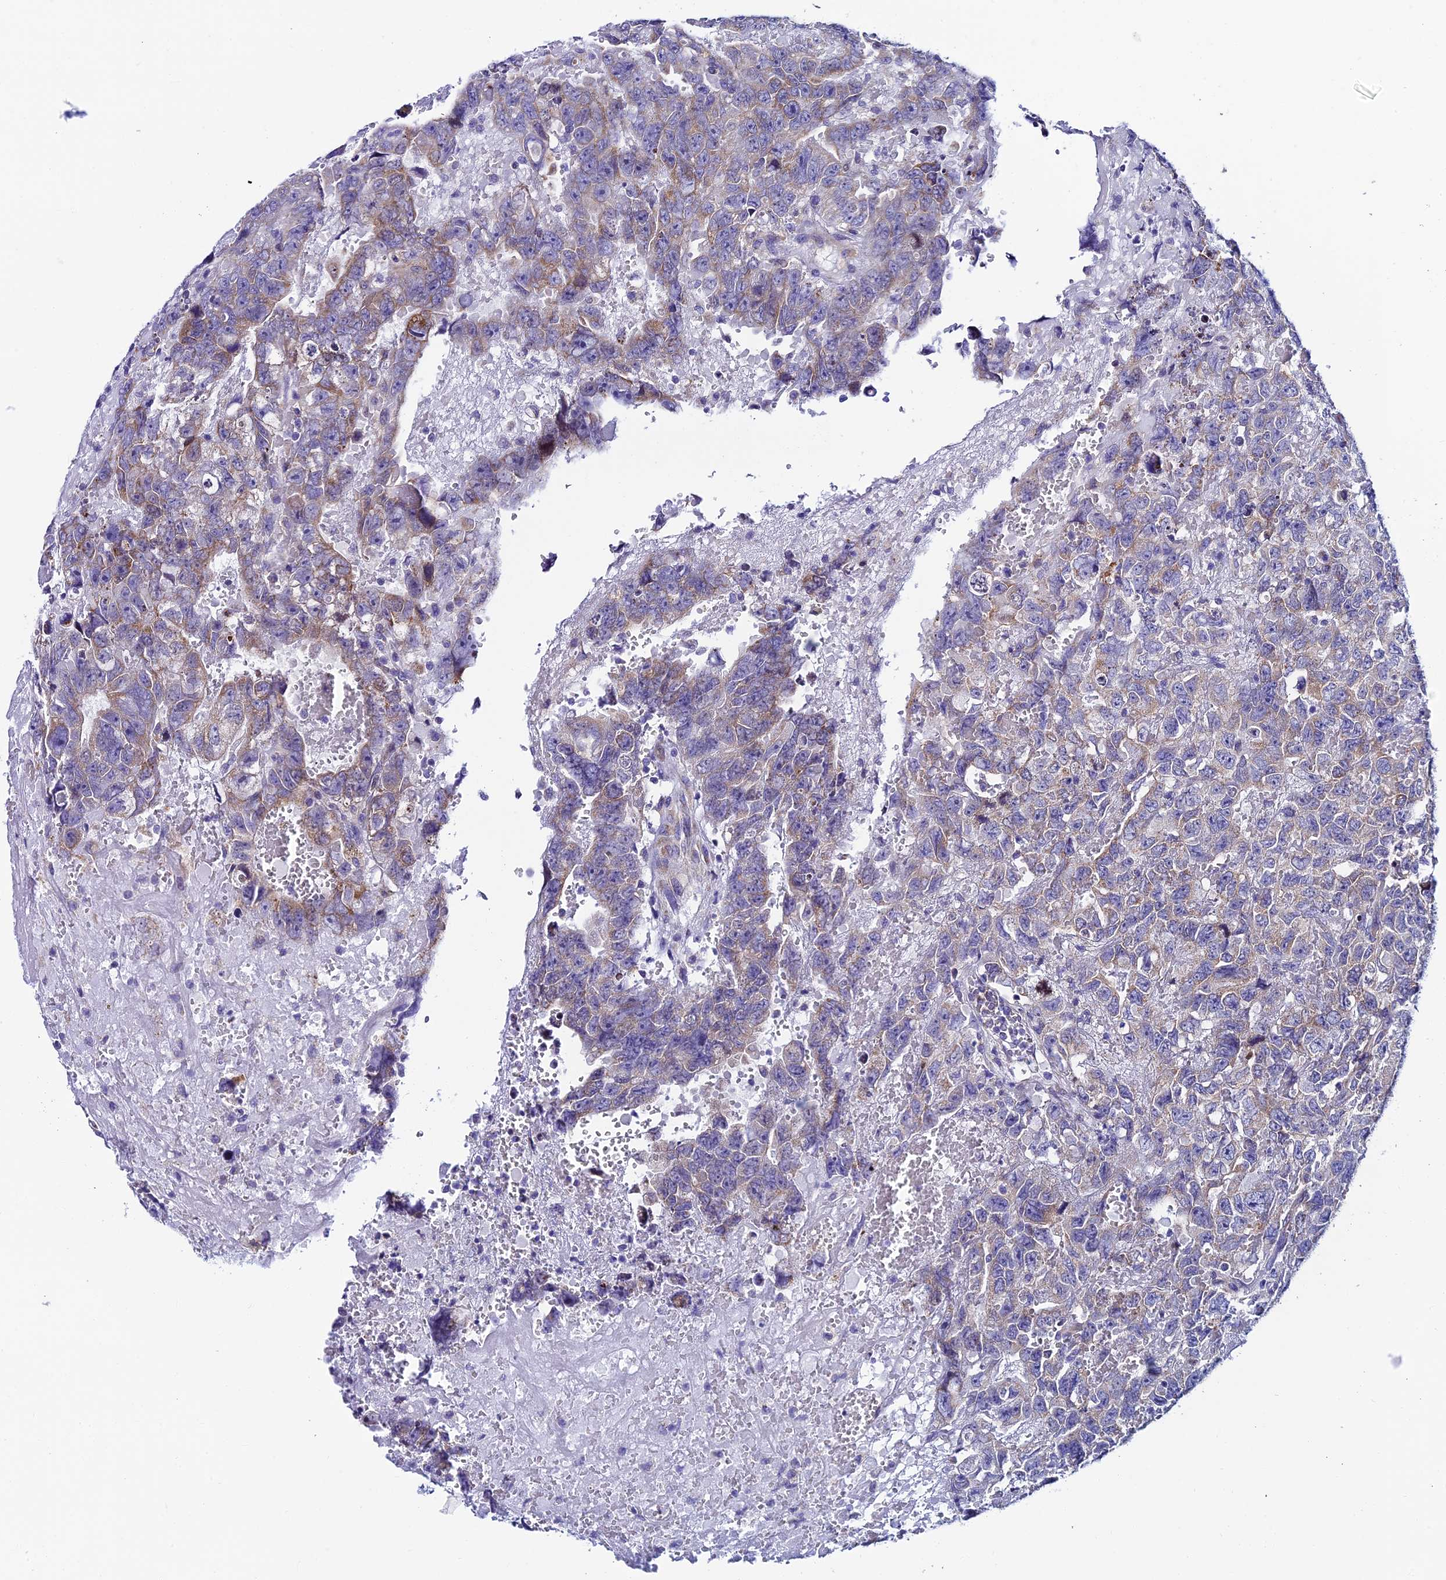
{"staining": {"intensity": "weak", "quantity": "25%-75%", "location": "cytoplasmic/membranous"}, "tissue": "testis cancer", "cell_type": "Tumor cells", "image_type": "cancer", "snomed": [{"axis": "morphology", "description": "Carcinoma, Embryonal, NOS"}, {"axis": "topography", "description": "Testis"}], "caption": "IHC staining of testis embryonal carcinoma, which reveals low levels of weak cytoplasmic/membranous positivity in approximately 25%-75% of tumor cells indicating weak cytoplasmic/membranous protein expression. The staining was performed using DAB (3,3'-diaminobenzidine) (brown) for protein detection and nuclei were counterstained in hematoxylin (blue).", "gene": "REEP4", "patient": {"sex": "male", "age": 45}}